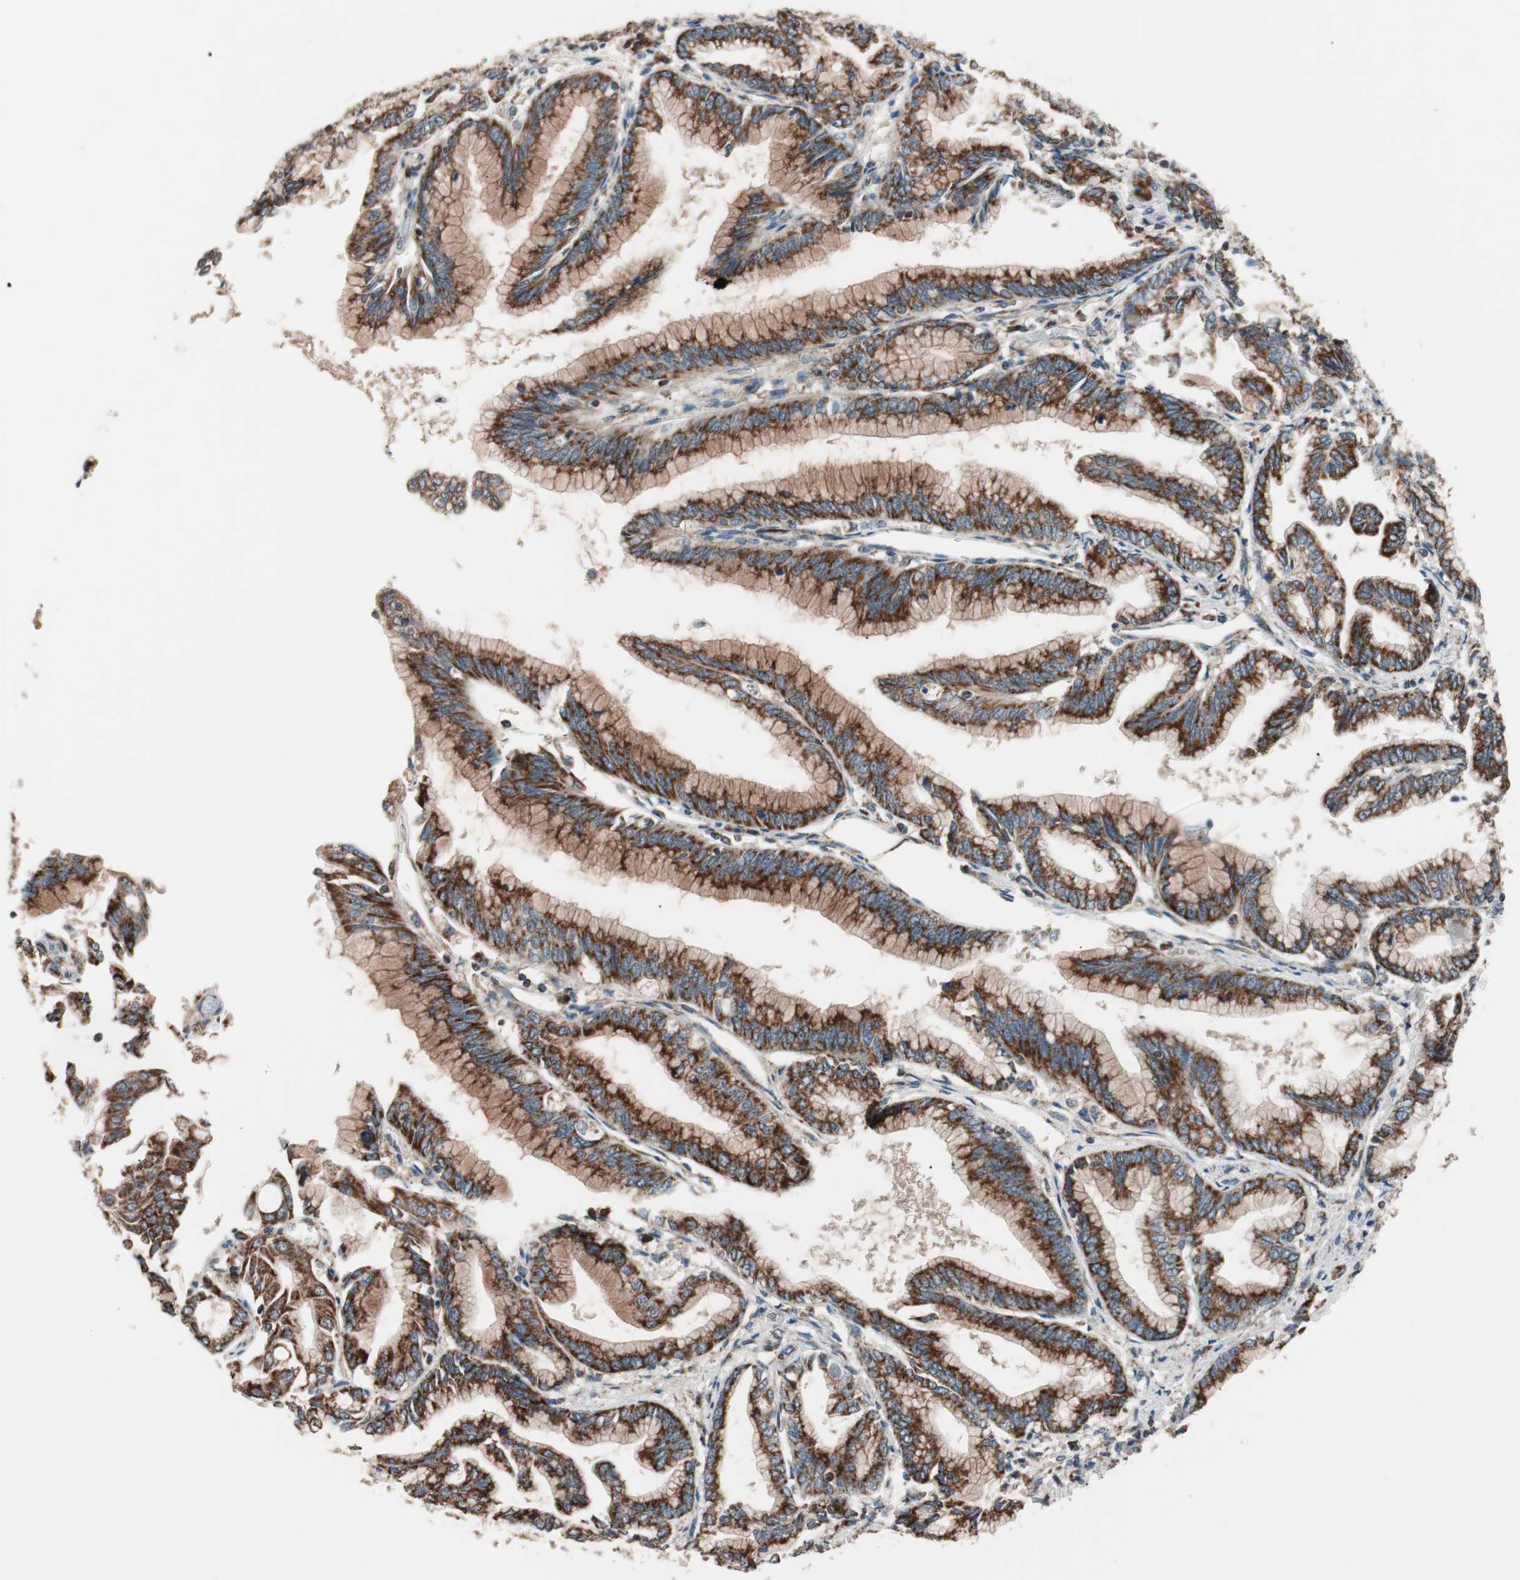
{"staining": {"intensity": "strong", "quantity": ">75%", "location": "cytoplasmic/membranous"}, "tissue": "pancreatic cancer", "cell_type": "Tumor cells", "image_type": "cancer", "snomed": [{"axis": "morphology", "description": "Adenocarcinoma, NOS"}, {"axis": "topography", "description": "Pancreas"}], "caption": "Immunohistochemical staining of human pancreatic cancer demonstrates strong cytoplasmic/membranous protein expression in about >75% of tumor cells.", "gene": "PITRM1", "patient": {"sex": "female", "age": 64}}